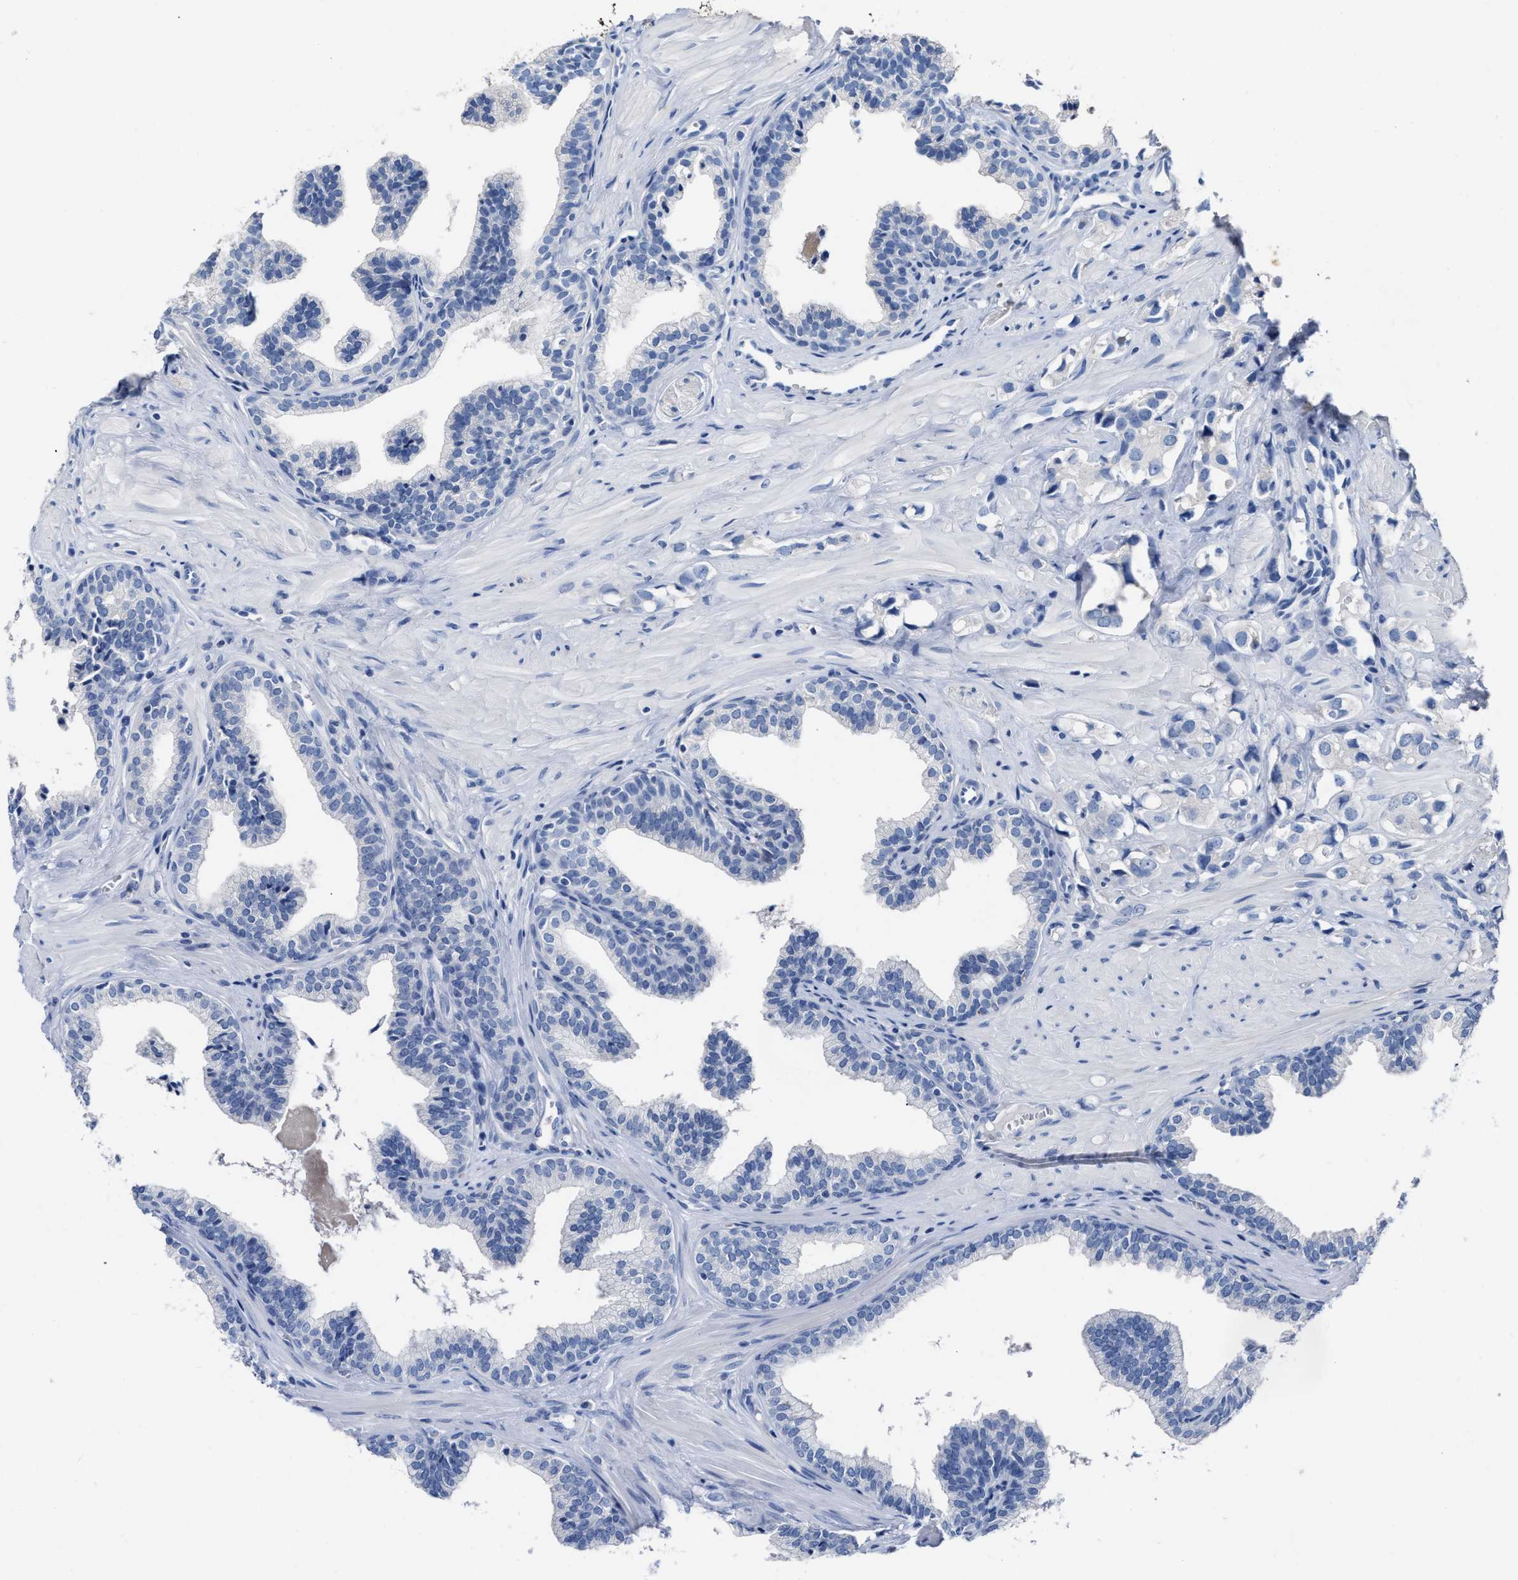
{"staining": {"intensity": "negative", "quantity": "none", "location": "none"}, "tissue": "prostate cancer", "cell_type": "Tumor cells", "image_type": "cancer", "snomed": [{"axis": "morphology", "description": "Adenocarcinoma, High grade"}, {"axis": "topography", "description": "Prostate"}], "caption": "An immunohistochemistry micrograph of prostate cancer (adenocarcinoma (high-grade)) is shown. There is no staining in tumor cells of prostate cancer (adenocarcinoma (high-grade)).", "gene": "CEACAM5", "patient": {"sex": "male", "age": 52}}